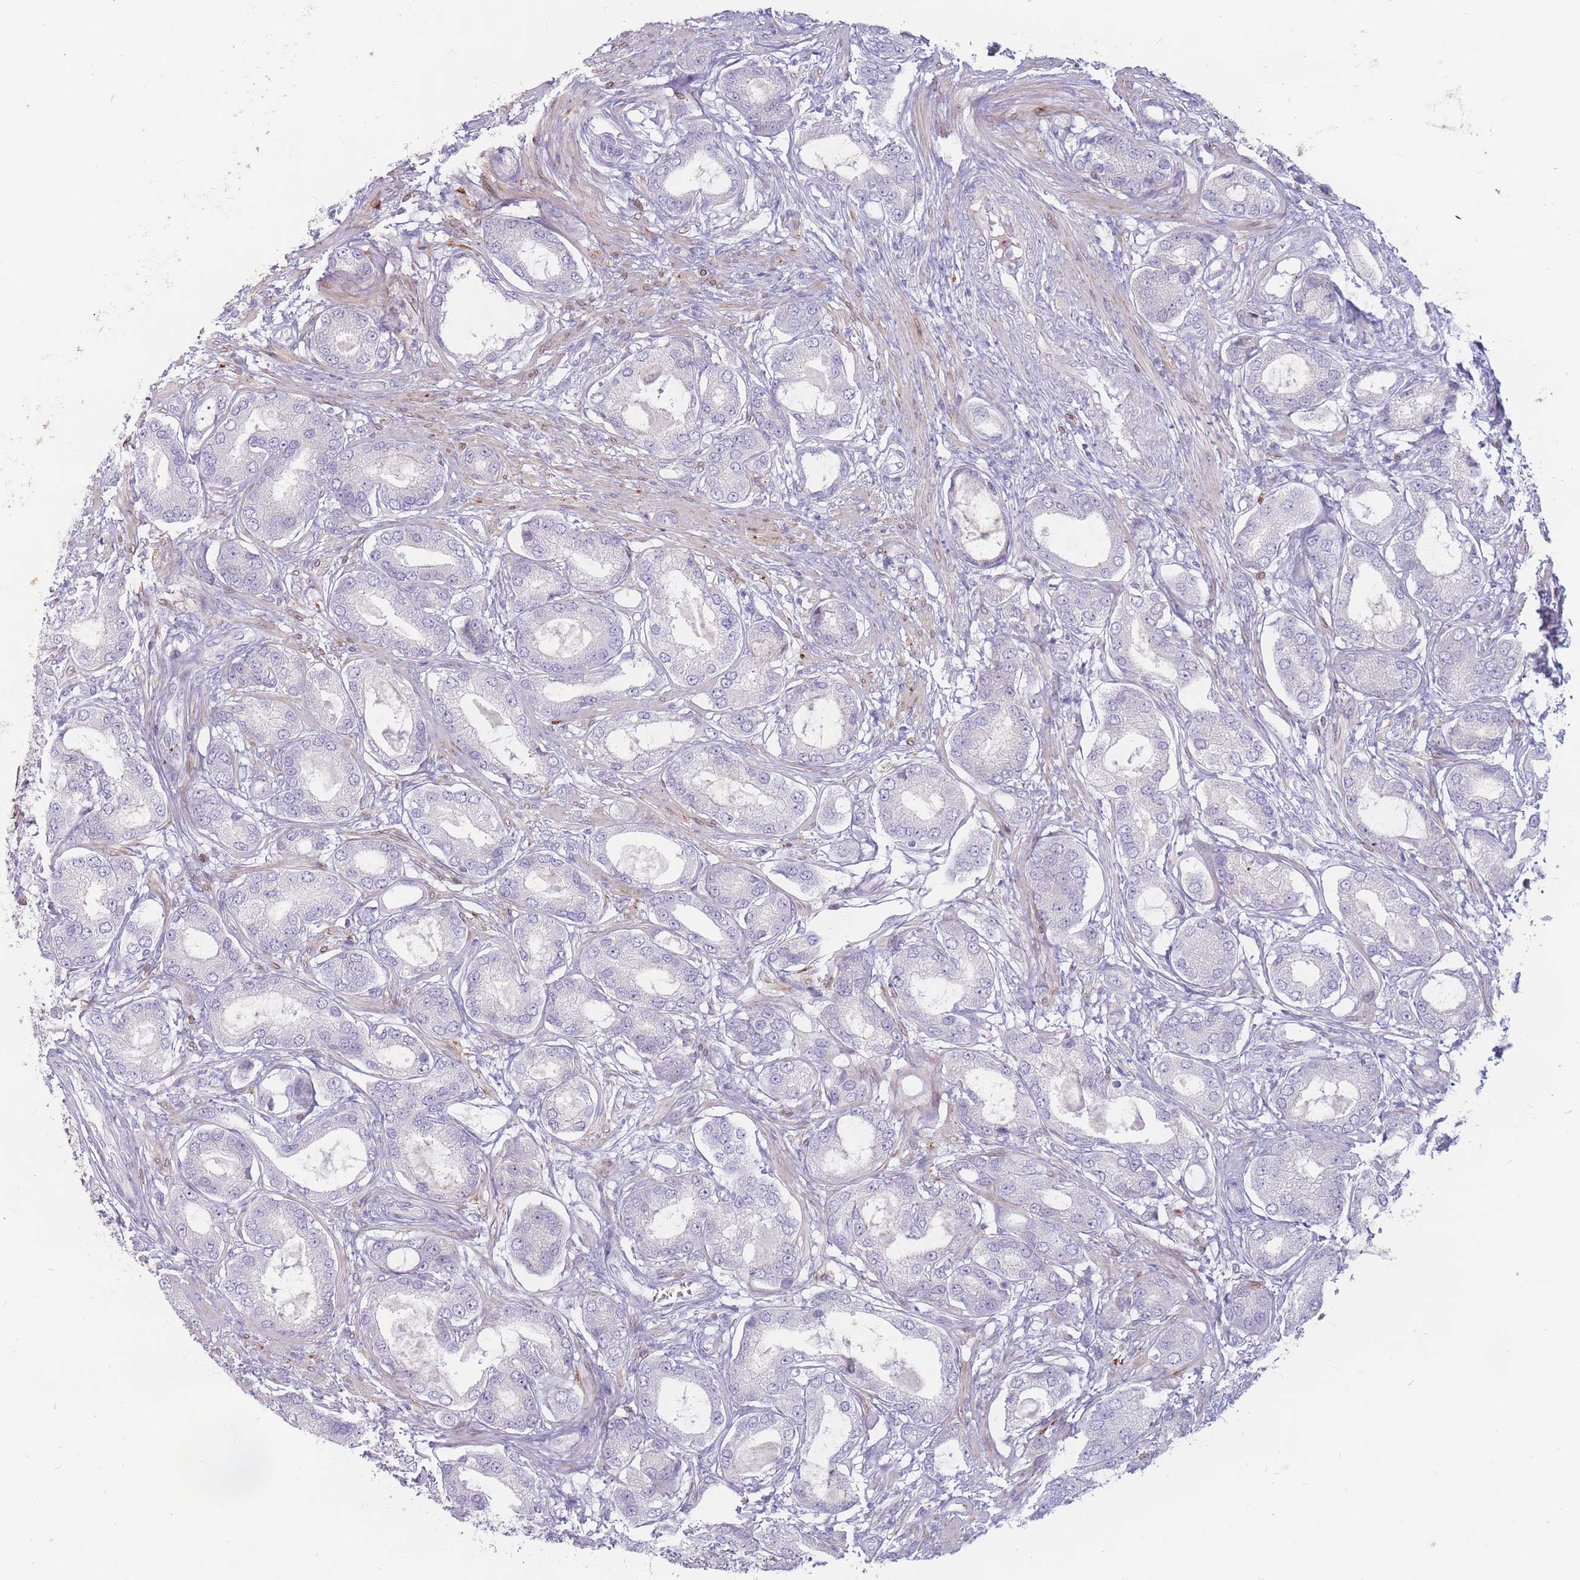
{"staining": {"intensity": "negative", "quantity": "none", "location": "none"}, "tissue": "prostate cancer", "cell_type": "Tumor cells", "image_type": "cancer", "snomed": [{"axis": "morphology", "description": "Adenocarcinoma, High grade"}, {"axis": "topography", "description": "Prostate"}], "caption": "Immunohistochemistry image of neoplastic tissue: prostate cancer stained with DAB shows no significant protein staining in tumor cells. The staining was performed using DAB (3,3'-diaminobenzidine) to visualize the protein expression in brown, while the nuclei were stained in blue with hematoxylin (Magnification: 20x).", "gene": "PTGDR", "patient": {"sex": "male", "age": 69}}